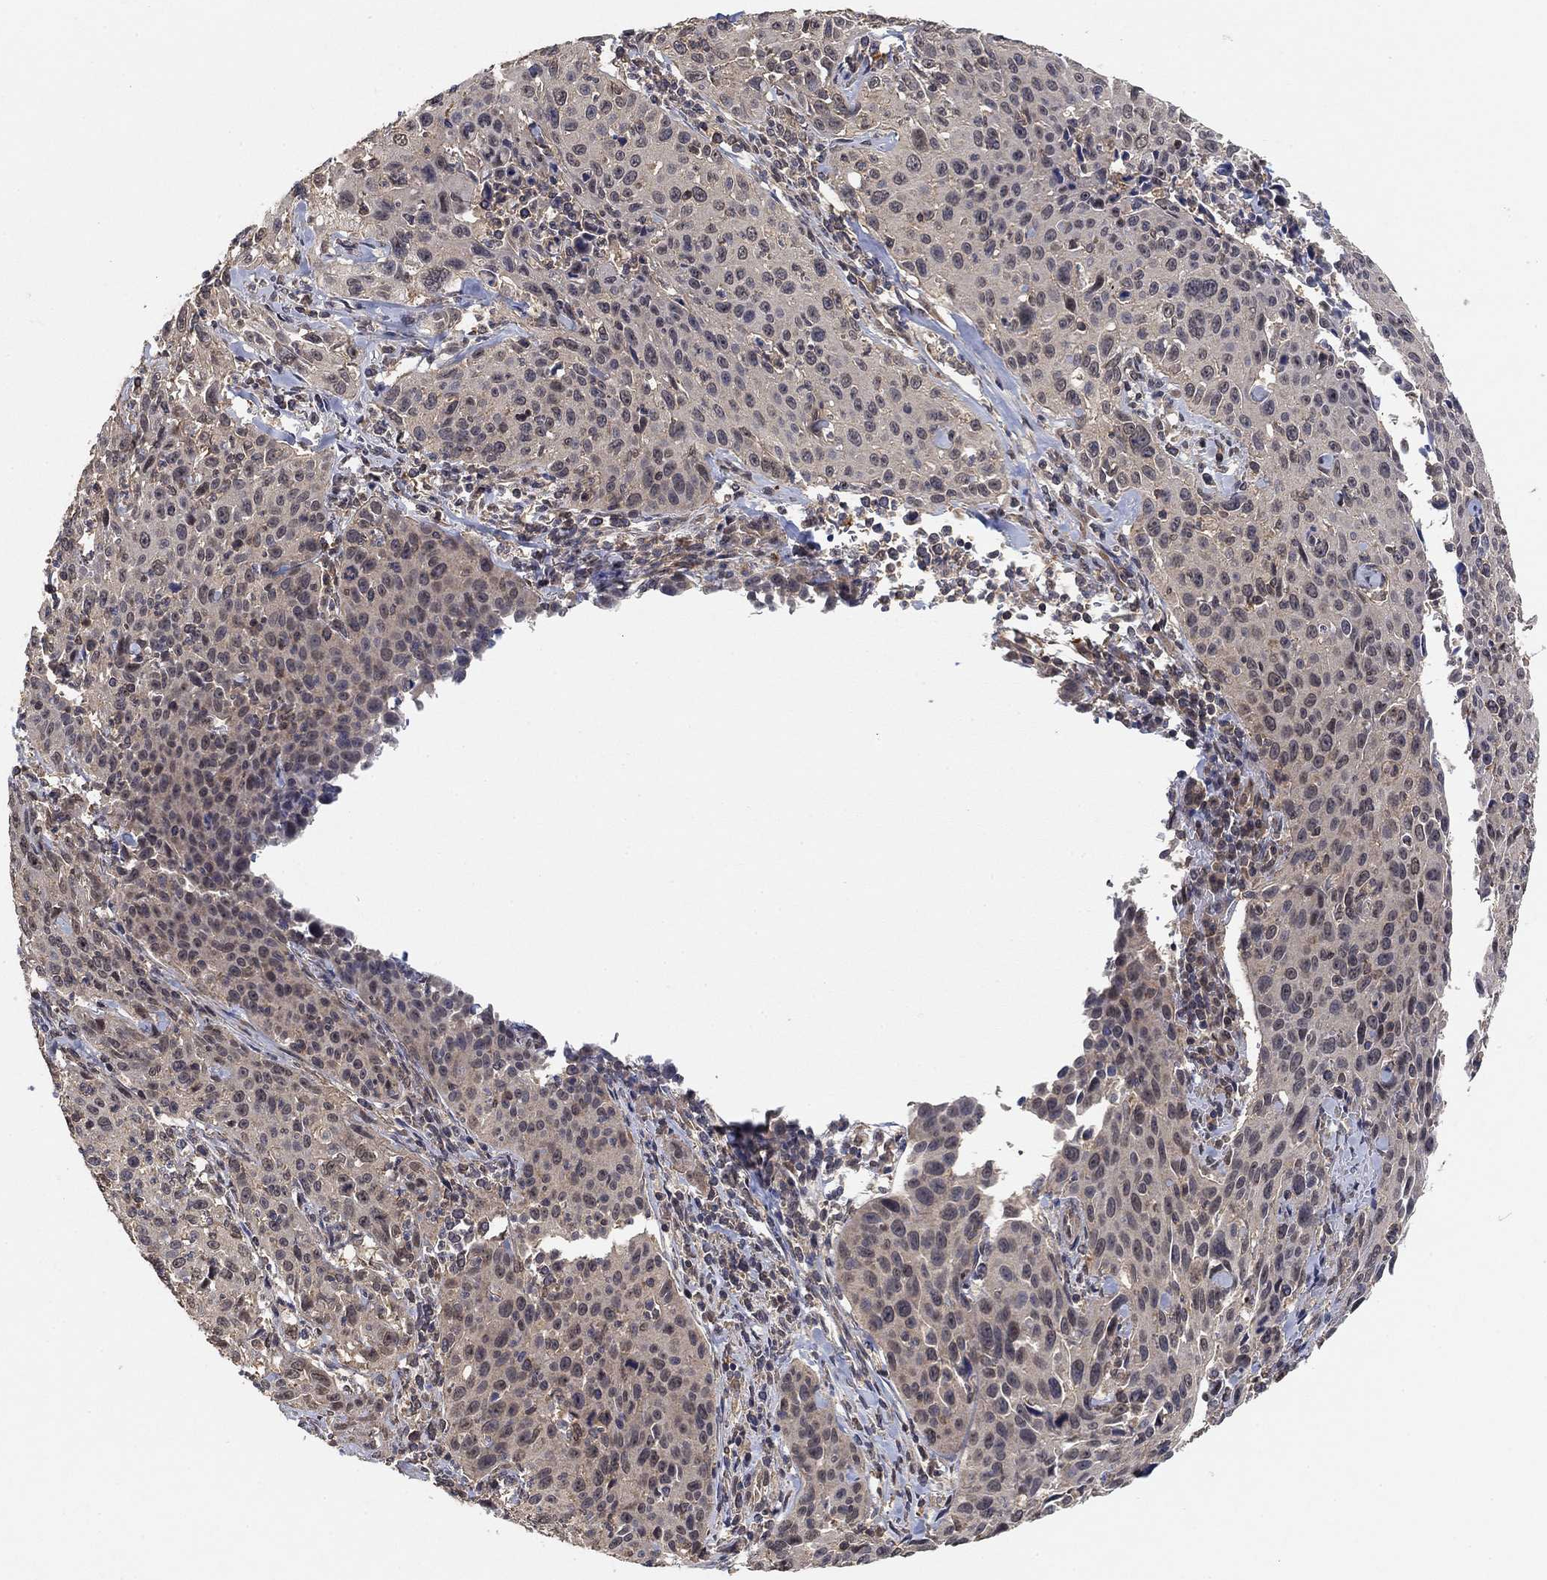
{"staining": {"intensity": "negative", "quantity": "none", "location": "none"}, "tissue": "cervical cancer", "cell_type": "Tumor cells", "image_type": "cancer", "snomed": [{"axis": "morphology", "description": "Squamous cell carcinoma, NOS"}, {"axis": "topography", "description": "Cervix"}], "caption": "DAB (3,3'-diaminobenzidine) immunohistochemical staining of human cervical squamous cell carcinoma shows no significant positivity in tumor cells.", "gene": "CCDC43", "patient": {"sex": "female", "age": 26}}